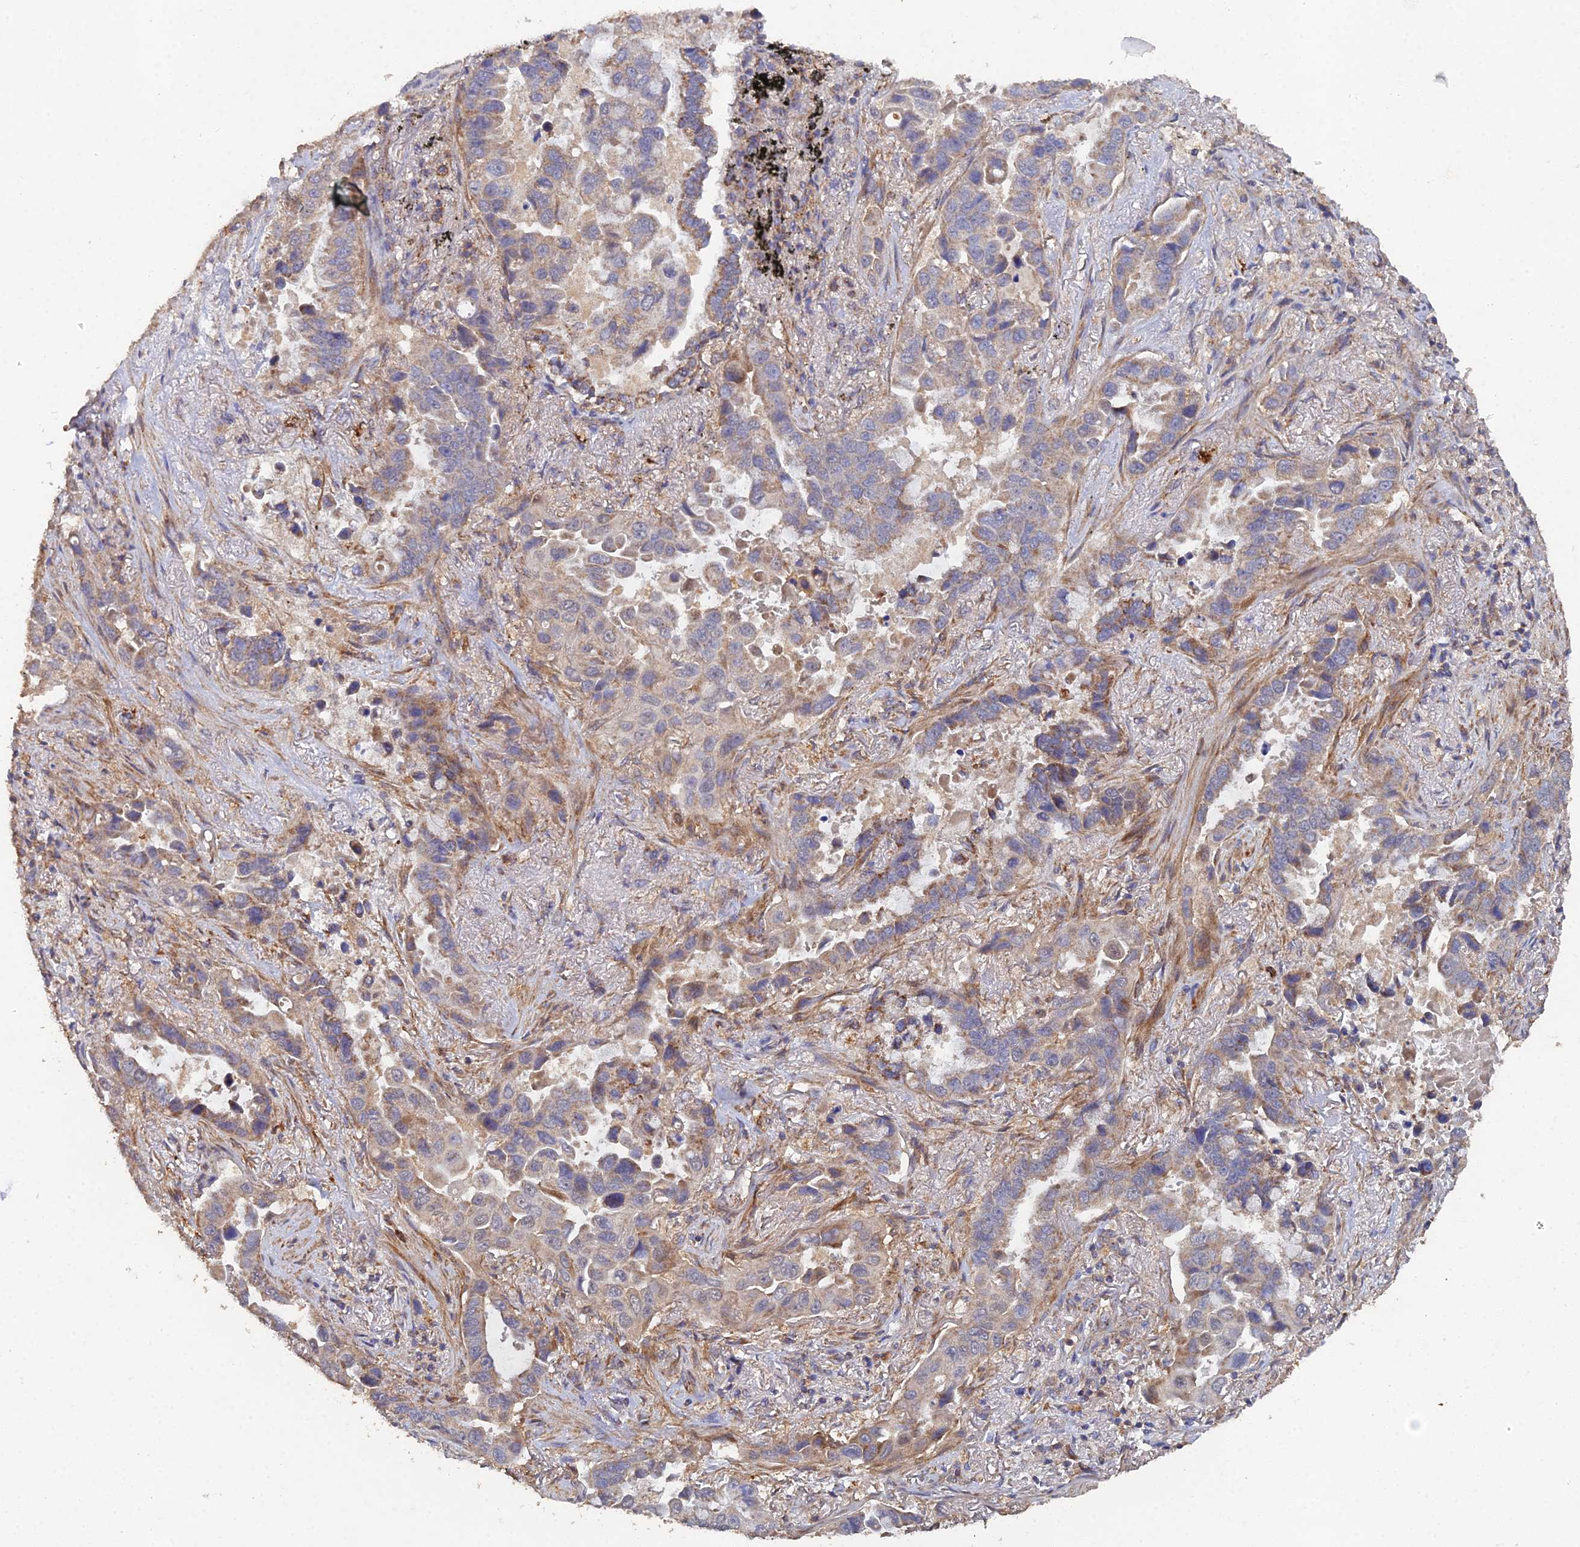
{"staining": {"intensity": "moderate", "quantity": "<25%", "location": "cytoplasmic/membranous"}, "tissue": "lung cancer", "cell_type": "Tumor cells", "image_type": "cancer", "snomed": [{"axis": "morphology", "description": "Adenocarcinoma, NOS"}, {"axis": "topography", "description": "Lung"}], "caption": "An immunohistochemistry image of neoplastic tissue is shown. Protein staining in brown labels moderate cytoplasmic/membranous positivity in lung cancer (adenocarcinoma) within tumor cells.", "gene": "SPANXN4", "patient": {"sex": "male", "age": 64}}